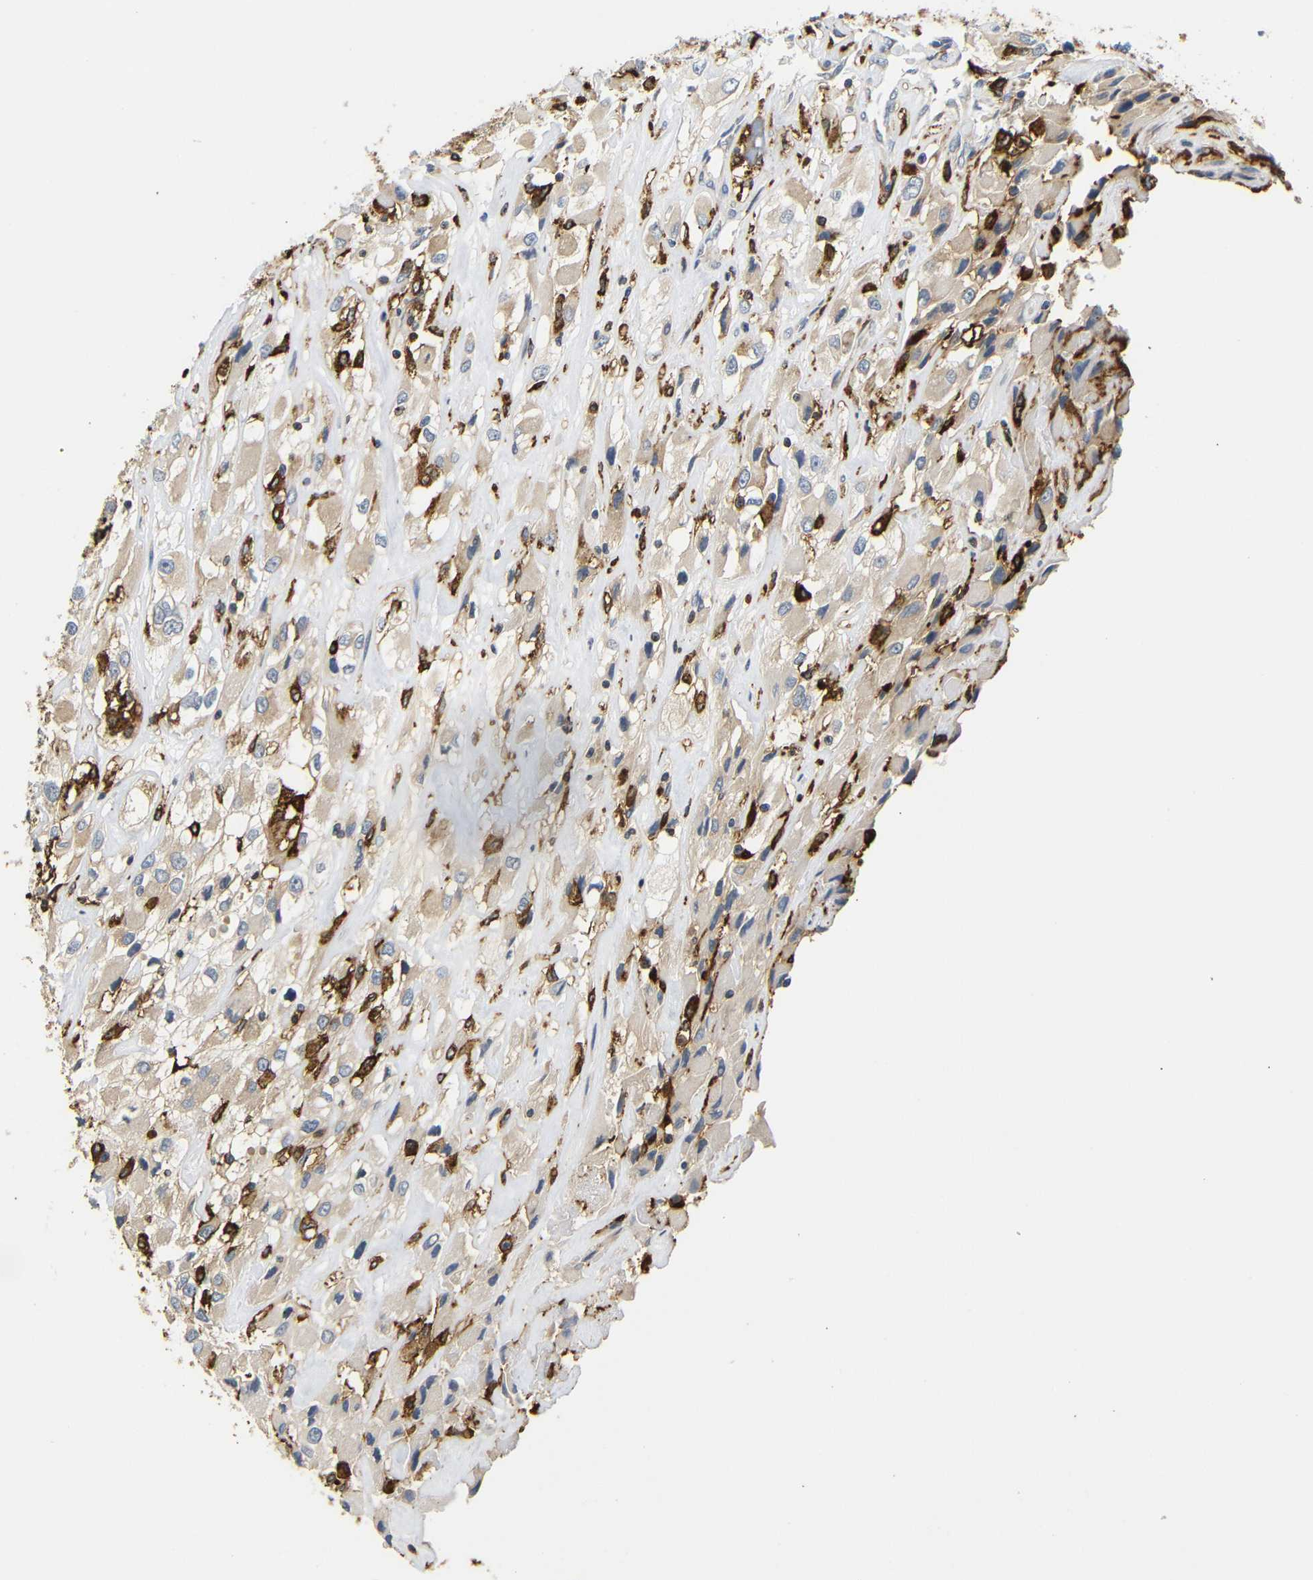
{"staining": {"intensity": "weak", "quantity": ">75%", "location": "cytoplasmic/membranous"}, "tissue": "renal cancer", "cell_type": "Tumor cells", "image_type": "cancer", "snomed": [{"axis": "morphology", "description": "Adenocarcinoma, NOS"}, {"axis": "topography", "description": "Kidney"}], "caption": "Renal adenocarcinoma stained with DAB (3,3'-diaminobenzidine) immunohistochemistry (IHC) displays low levels of weak cytoplasmic/membranous positivity in about >75% of tumor cells.", "gene": "HLA-DQB1", "patient": {"sex": "female", "age": 52}}